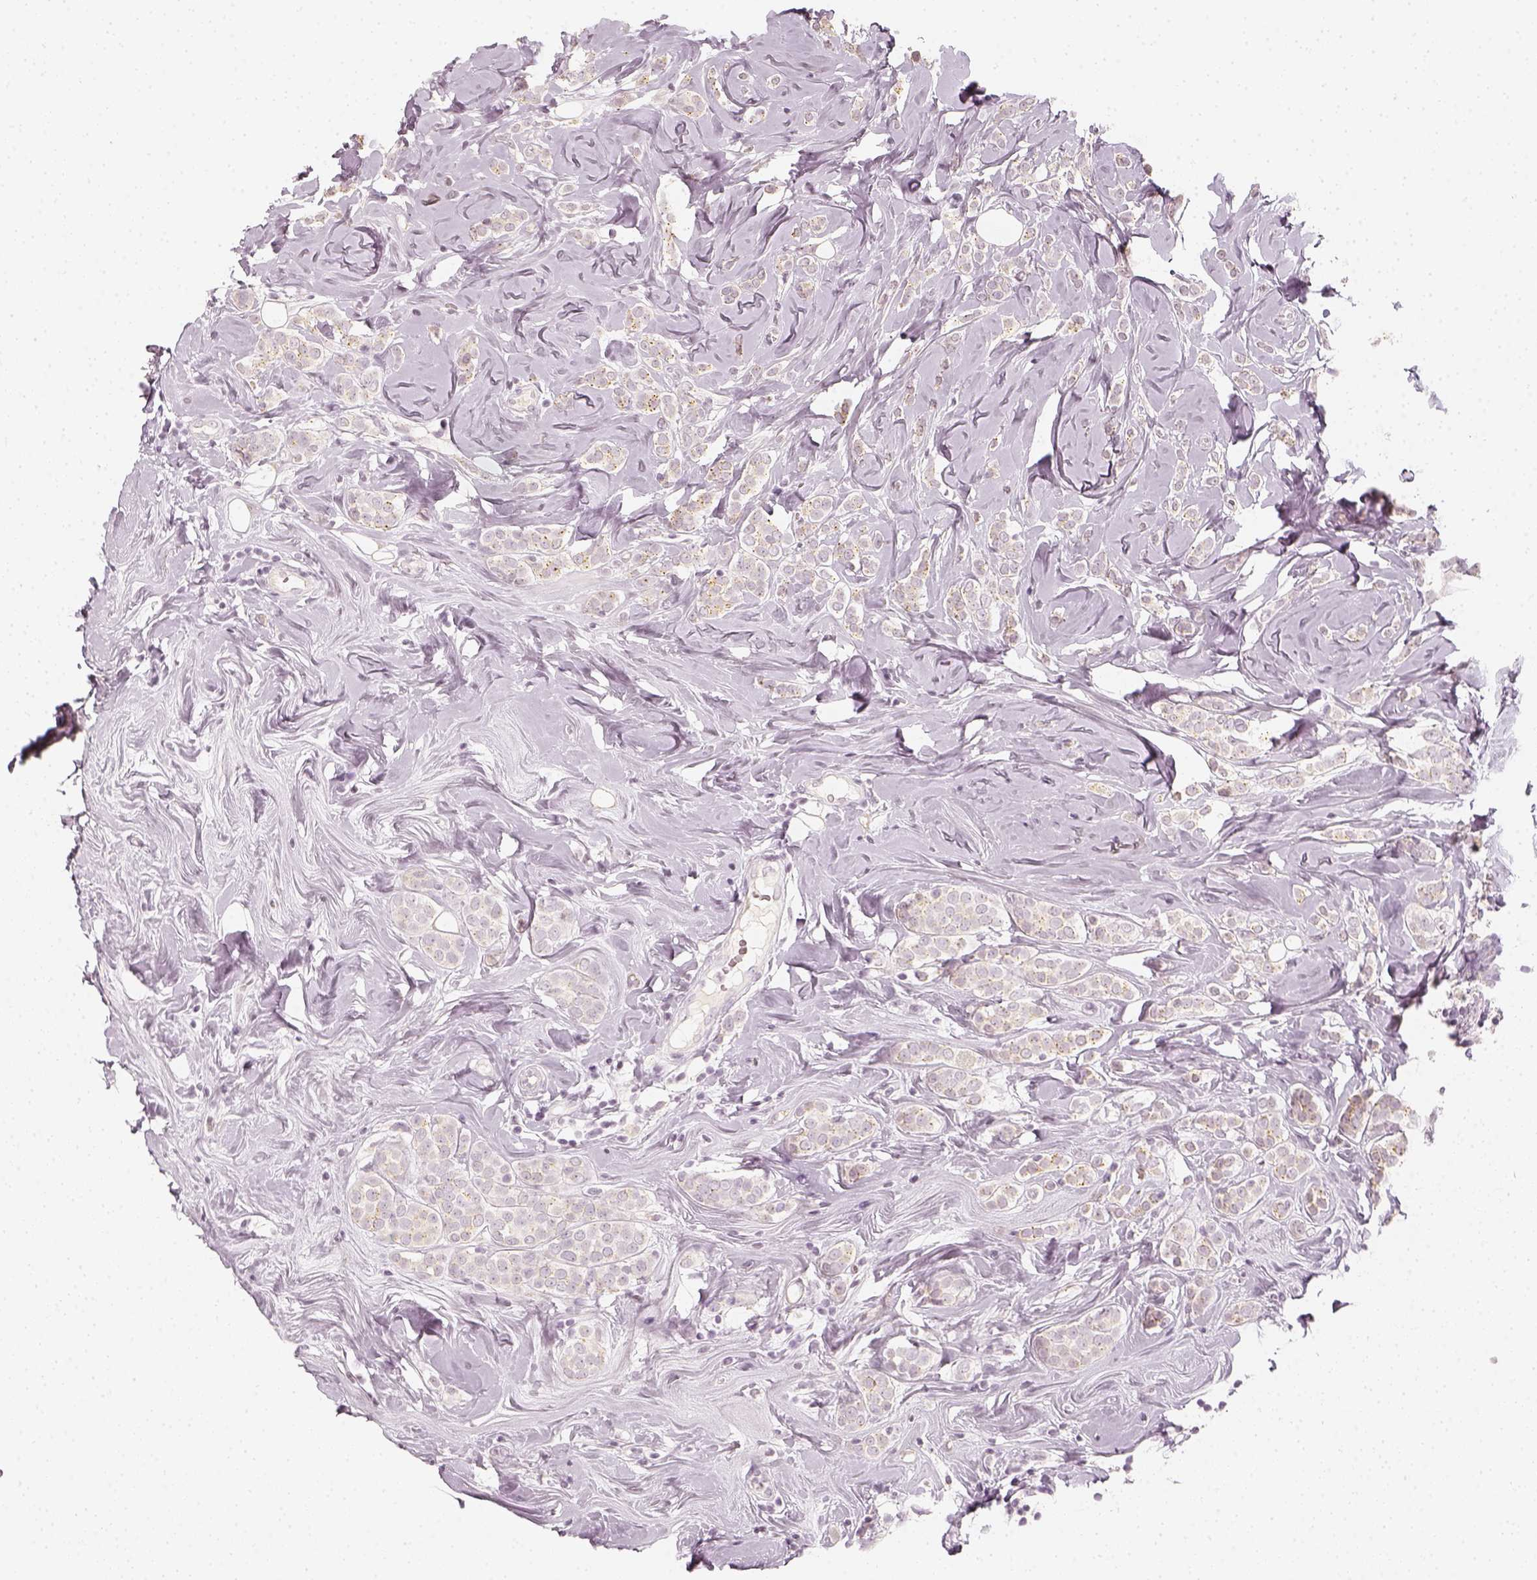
{"staining": {"intensity": "negative", "quantity": "none", "location": "none"}, "tissue": "breast cancer", "cell_type": "Tumor cells", "image_type": "cancer", "snomed": [{"axis": "morphology", "description": "Lobular carcinoma"}, {"axis": "topography", "description": "Breast"}], "caption": "A histopathology image of lobular carcinoma (breast) stained for a protein shows no brown staining in tumor cells.", "gene": "DSG4", "patient": {"sex": "female", "age": 49}}